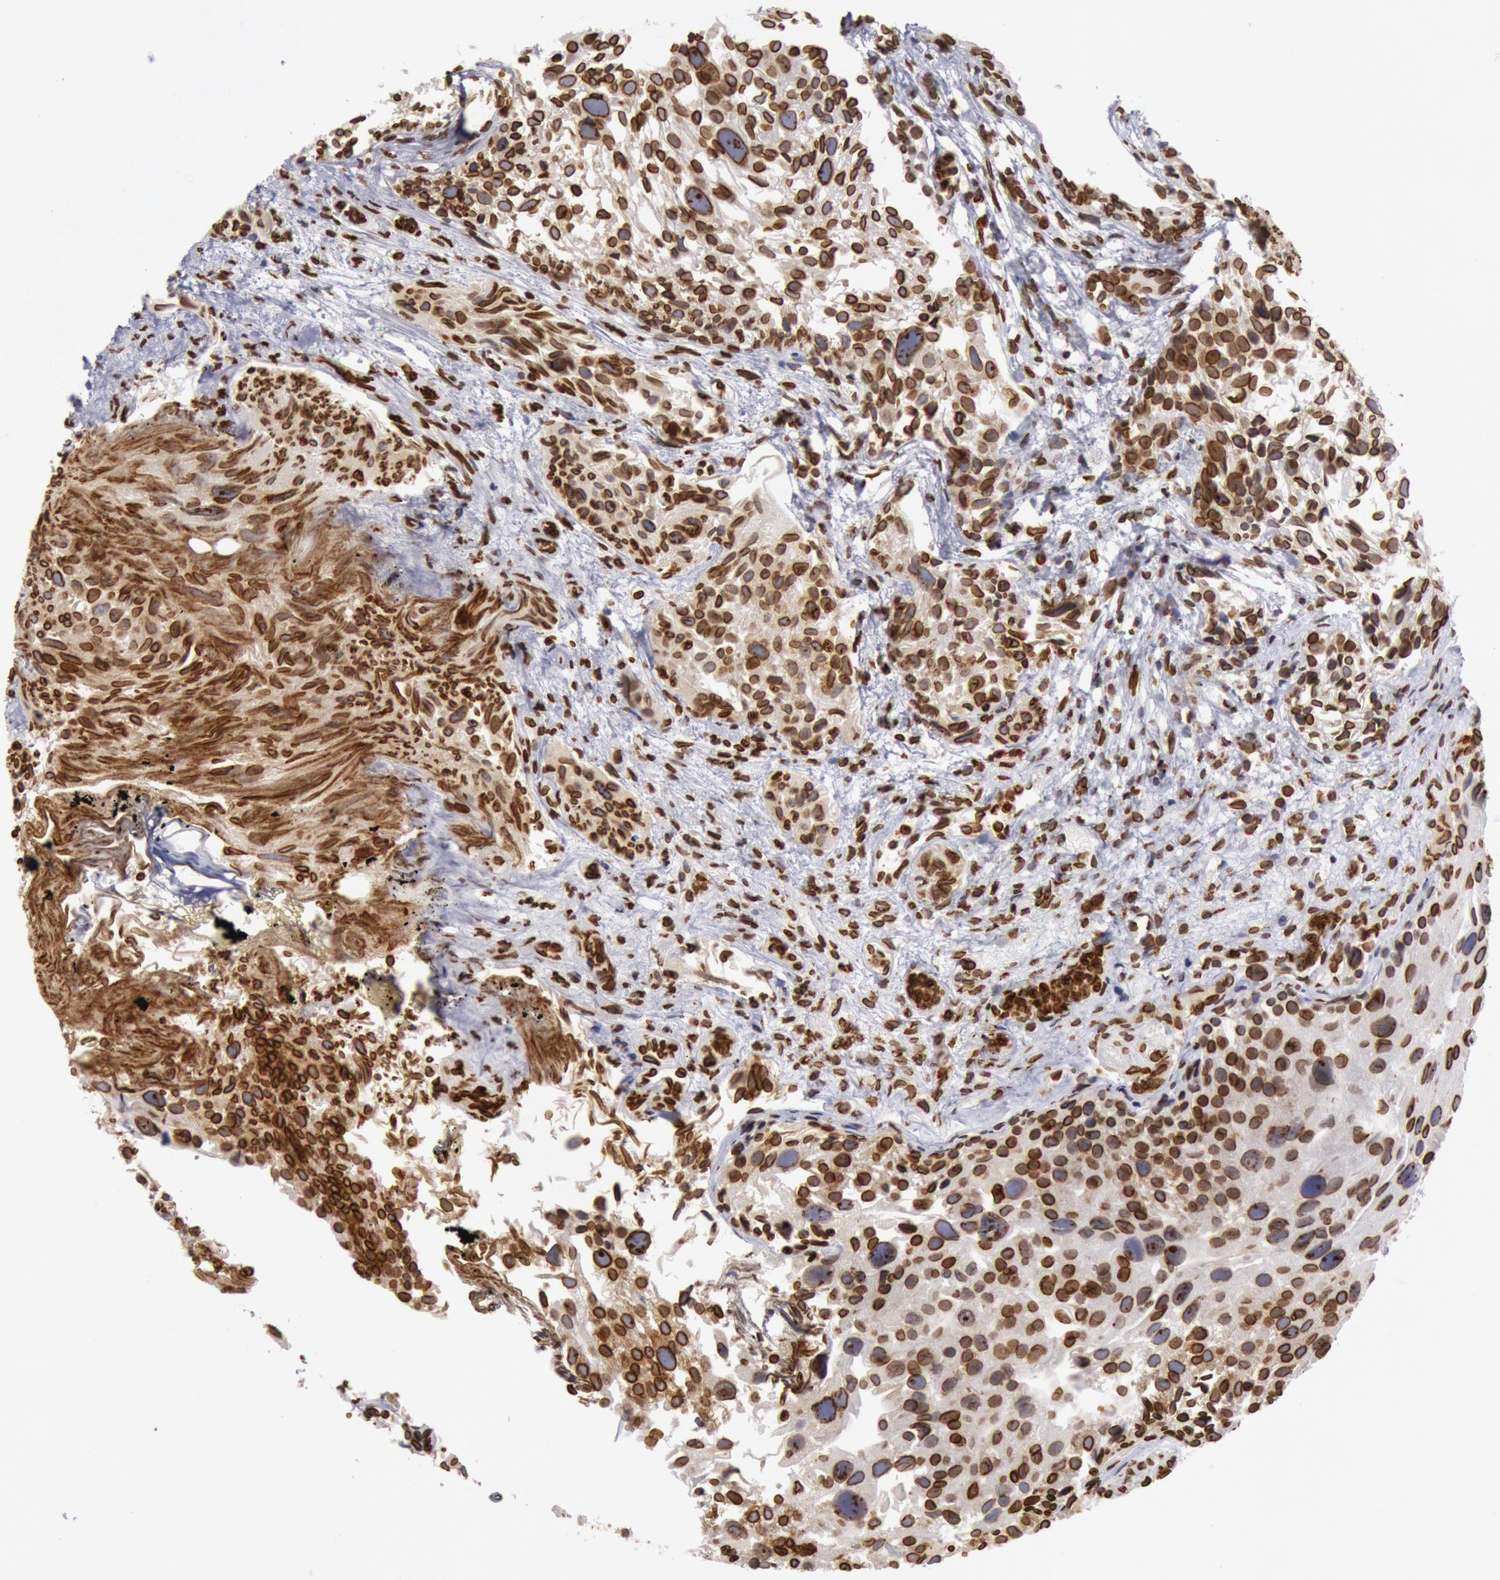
{"staining": {"intensity": "strong", "quantity": ">75%", "location": "cytoplasmic/membranous,nuclear"}, "tissue": "urothelial cancer", "cell_type": "Tumor cells", "image_type": "cancer", "snomed": [{"axis": "morphology", "description": "Urothelial carcinoma, High grade"}, {"axis": "topography", "description": "Urinary bladder"}], "caption": "Immunohistochemical staining of human urothelial carcinoma (high-grade) exhibits strong cytoplasmic/membranous and nuclear protein expression in approximately >75% of tumor cells. (Brightfield microscopy of DAB IHC at high magnification).", "gene": "SUN2", "patient": {"sex": "female", "age": 78}}